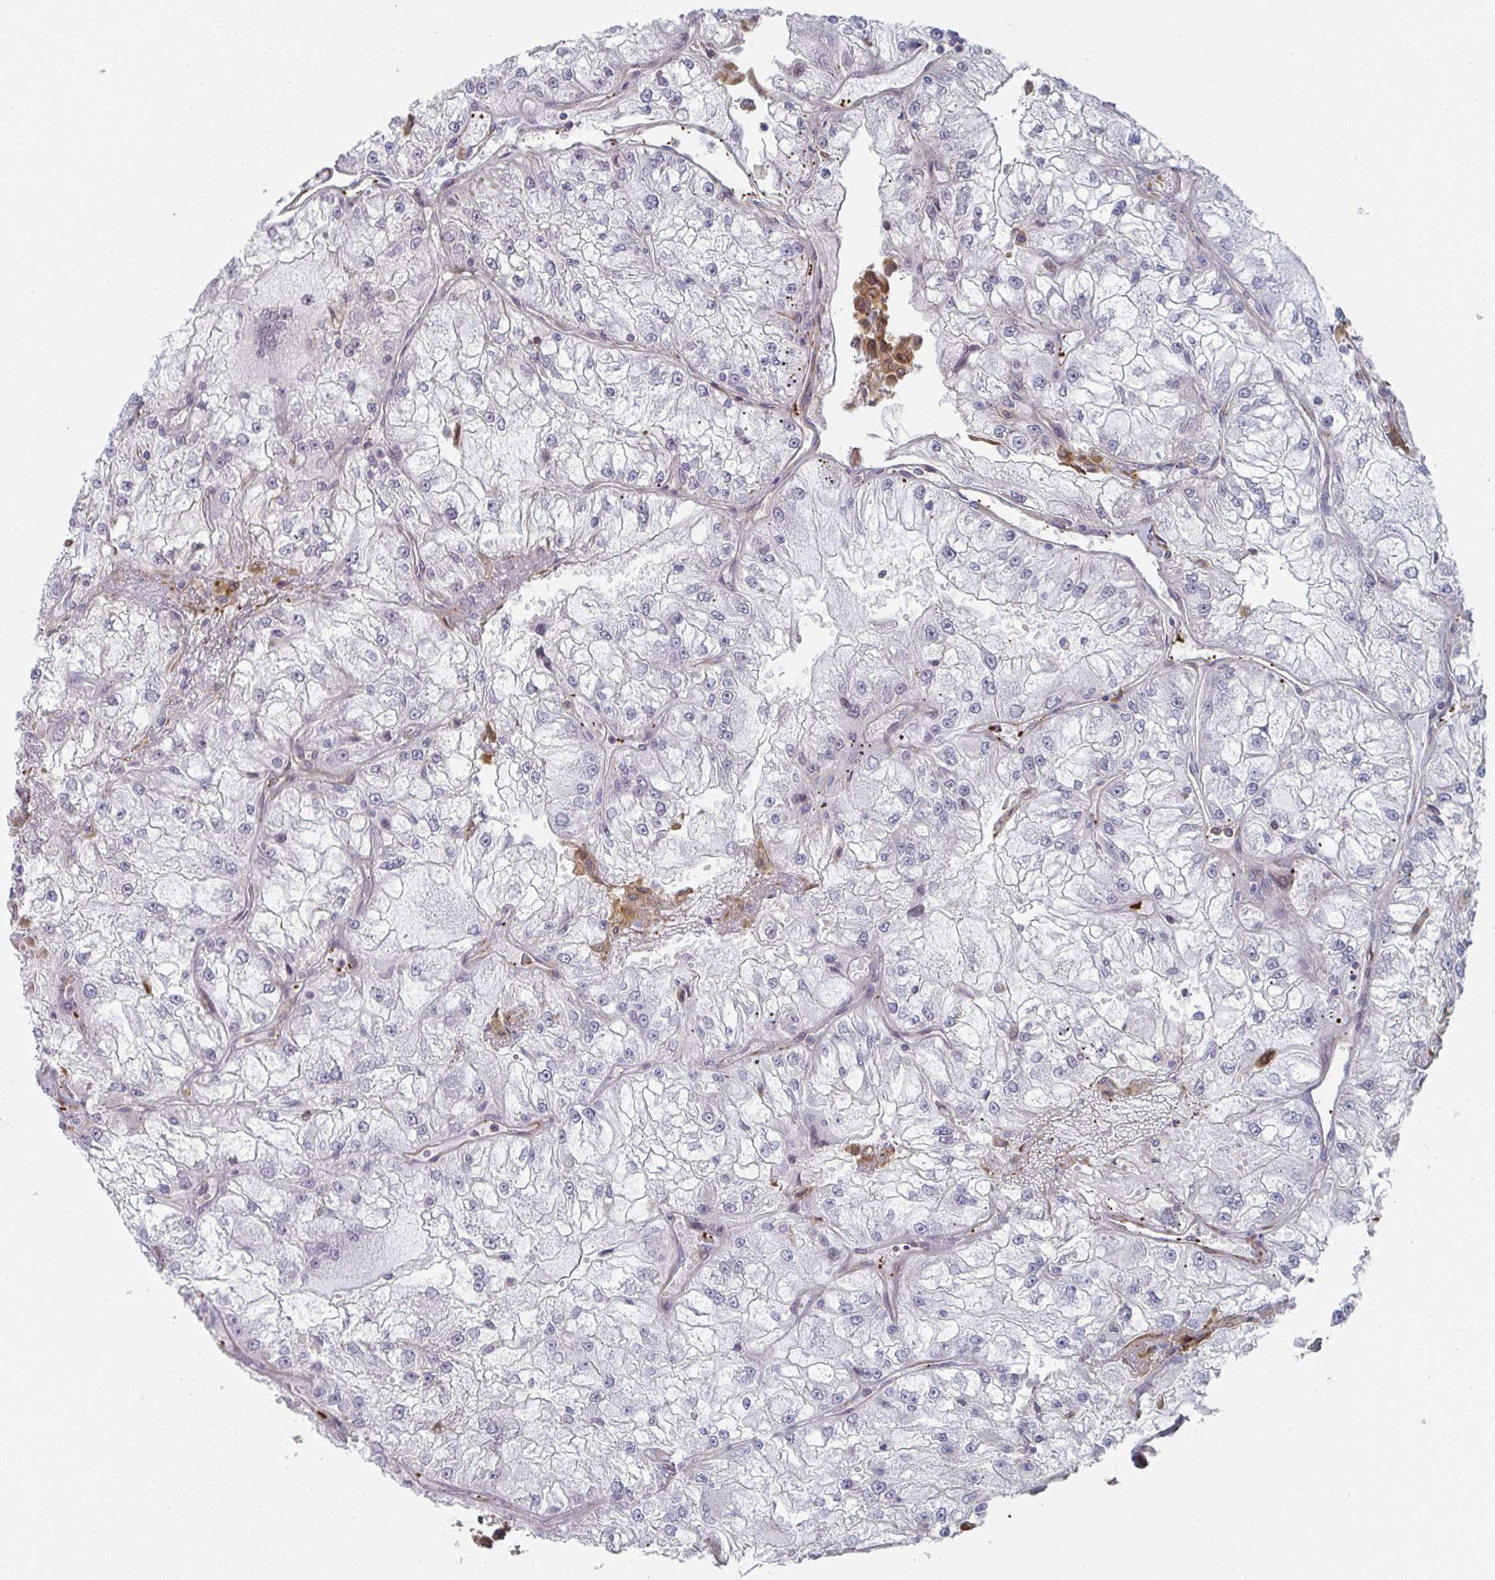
{"staining": {"intensity": "negative", "quantity": "none", "location": "none"}, "tissue": "renal cancer", "cell_type": "Tumor cells", "image_type": "cancer", "snomed": [{"axis": "morphology", "description": "Adenocarcinoma, NOS"}, {"axis": "topography", "description": "Kidney"}], "caption": "This is an immunohistochemistry (IHC) histopathology image of human renal cancer (adenocarcinoma). There is no expression in tumor cells.", "gene": "NEURL4", "patient": {"sex": "female", "age": 72}}